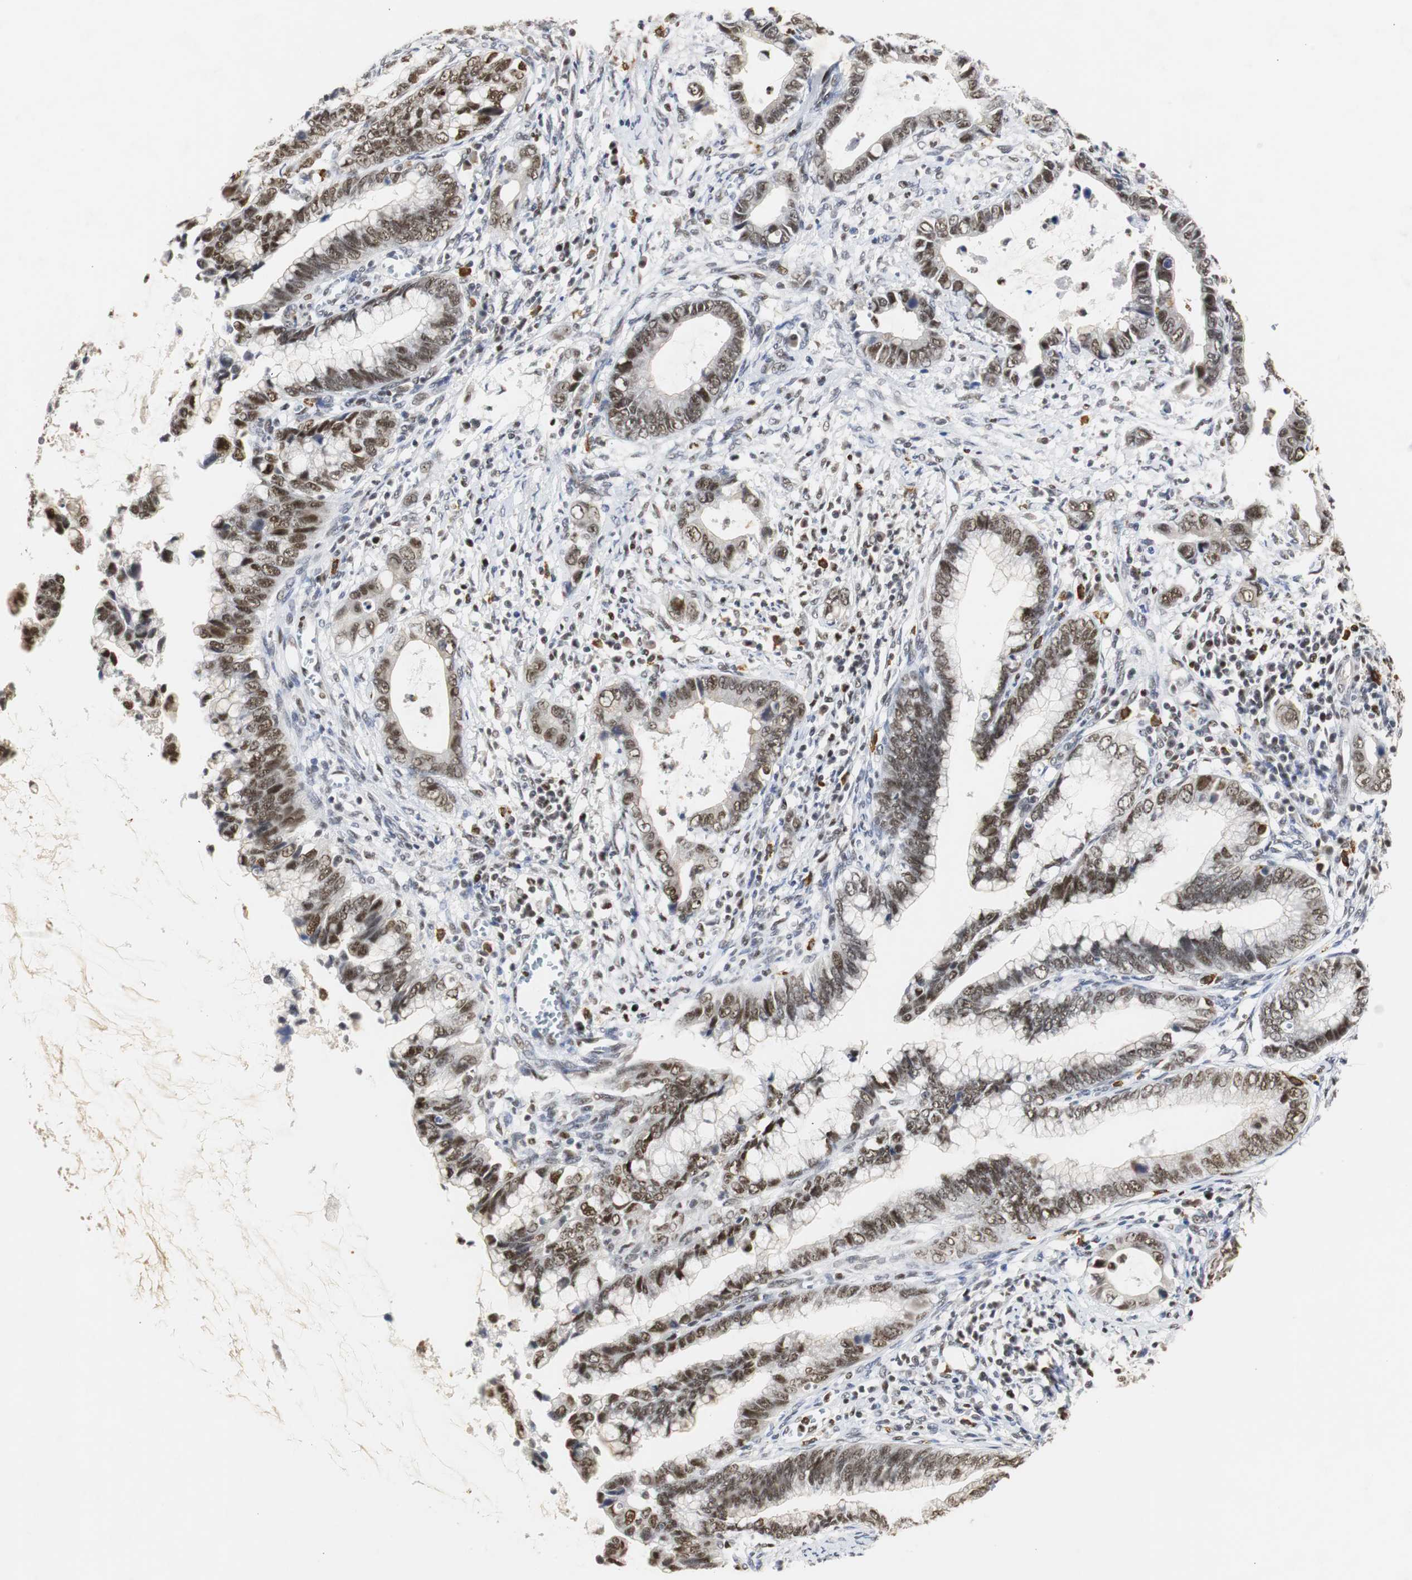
{"staining": {"intensity": "strong", "quantity": ">75%", "location": "nuclear"}, "tissue": "cervical cancer", "cell_type": "Tumor cells", "image_type": "cancer", "snomed": [{"axis": "morphology", "description": "Adenocarcinoma, NOS"}, {"axis": "topography", "description": "Cervix"}], "caption": "The immunohistochemical stain highlights strong nuclear expression in tumor cells of adenocarcinoma (cervical) tissue.", "gene": "ZFC3H1", "patient": {"sex": "female", "age": 44}}